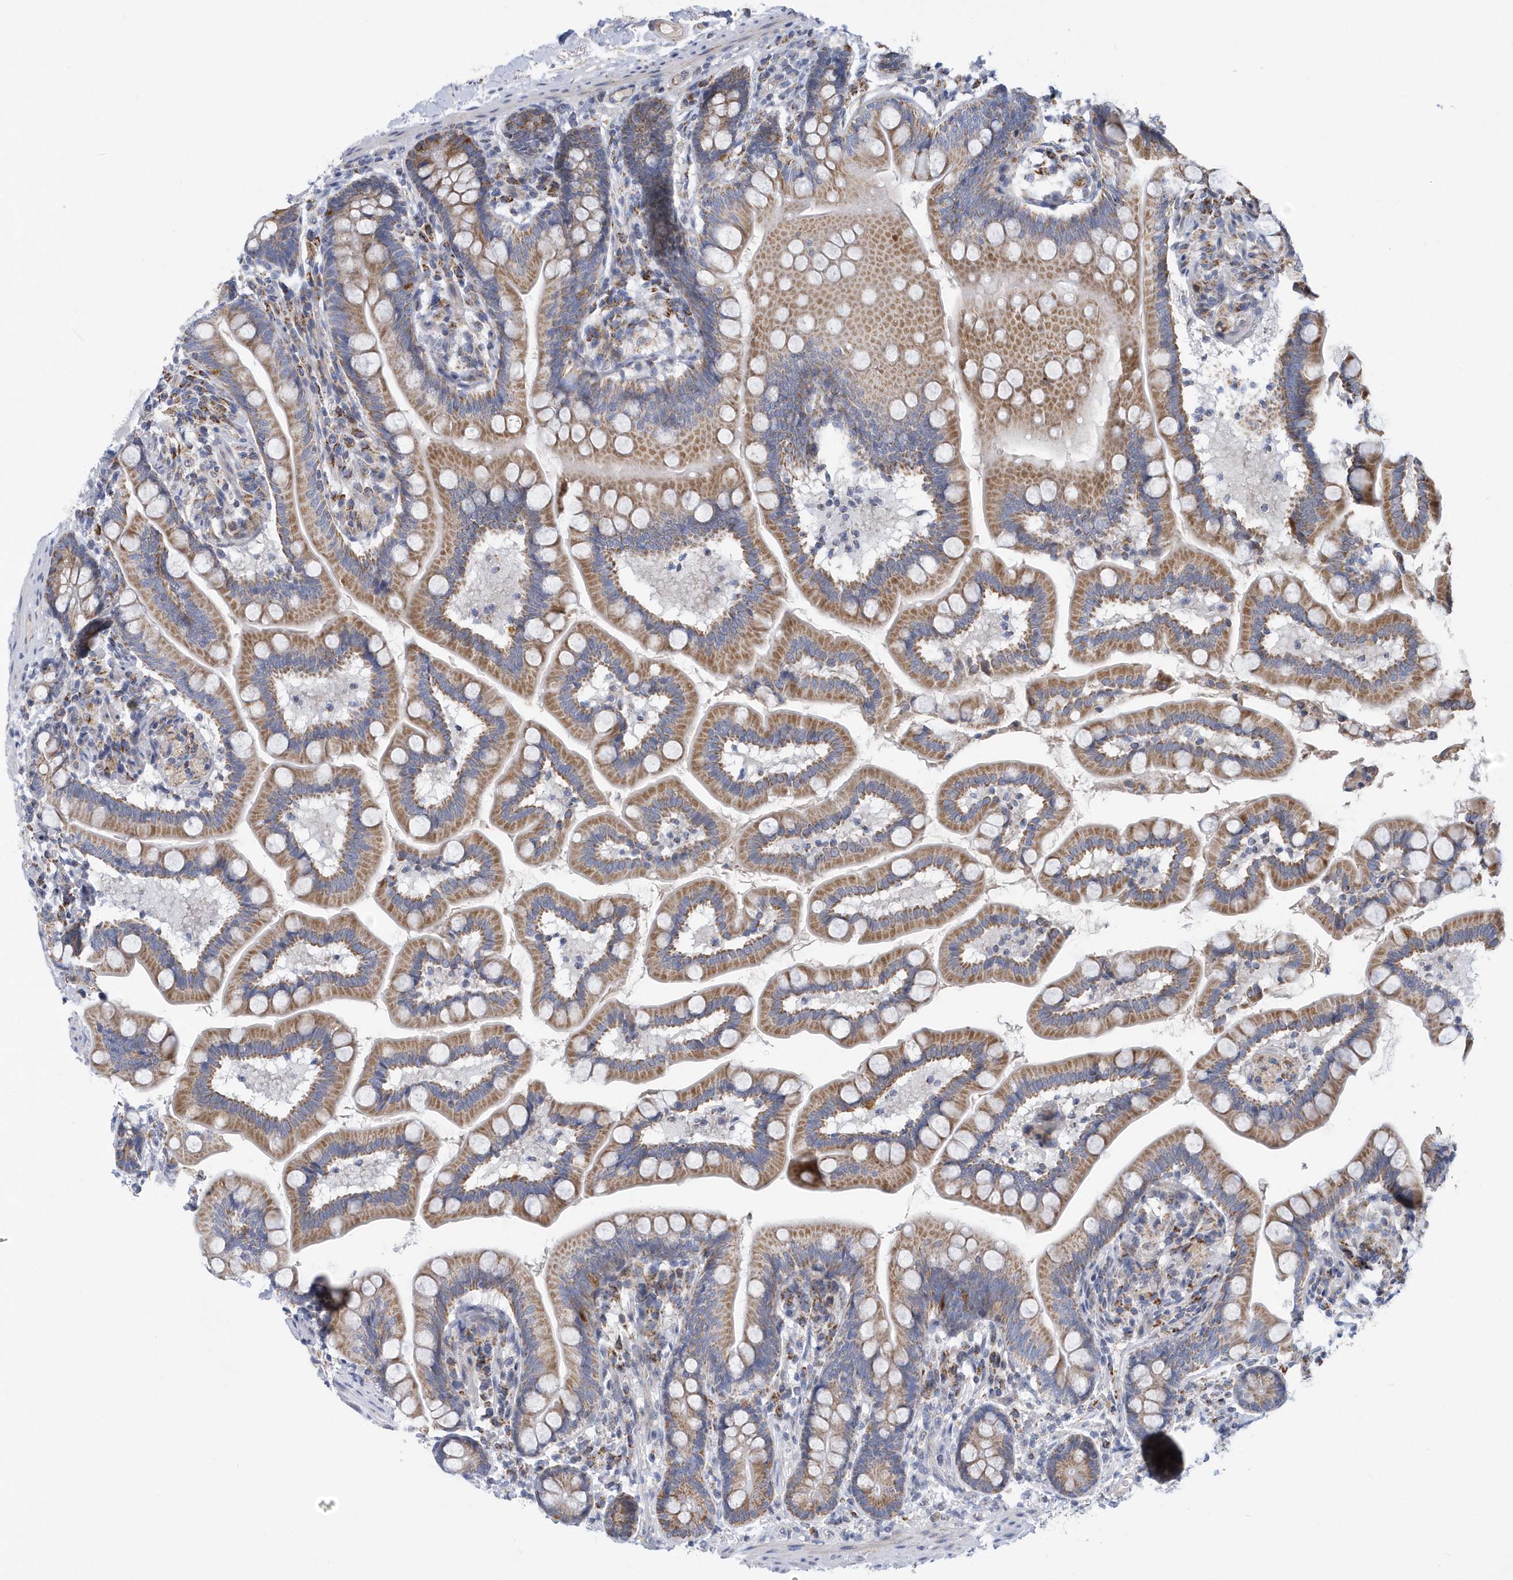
{"staining": {"intensity": "moderate", "quantity": ">75%", "location": "cytoplasmic/membranous"}, "tissue": "small intestine", "cell_type": "Glandular cells", "image_type": "normal", "snomed": [{"axis": "morphology", "description": "Normal tissue, NOS"}, {"axis": "topography", "description": "Small intestine"}], "caption": "Immunohistochemical staining of benign small intestine exhibits moderate cytoplasmic/membranous protein staining in about >75% of glandular cells.", "gene": "VWA5B2", "patient": {"sex": "female", "age": 64}}